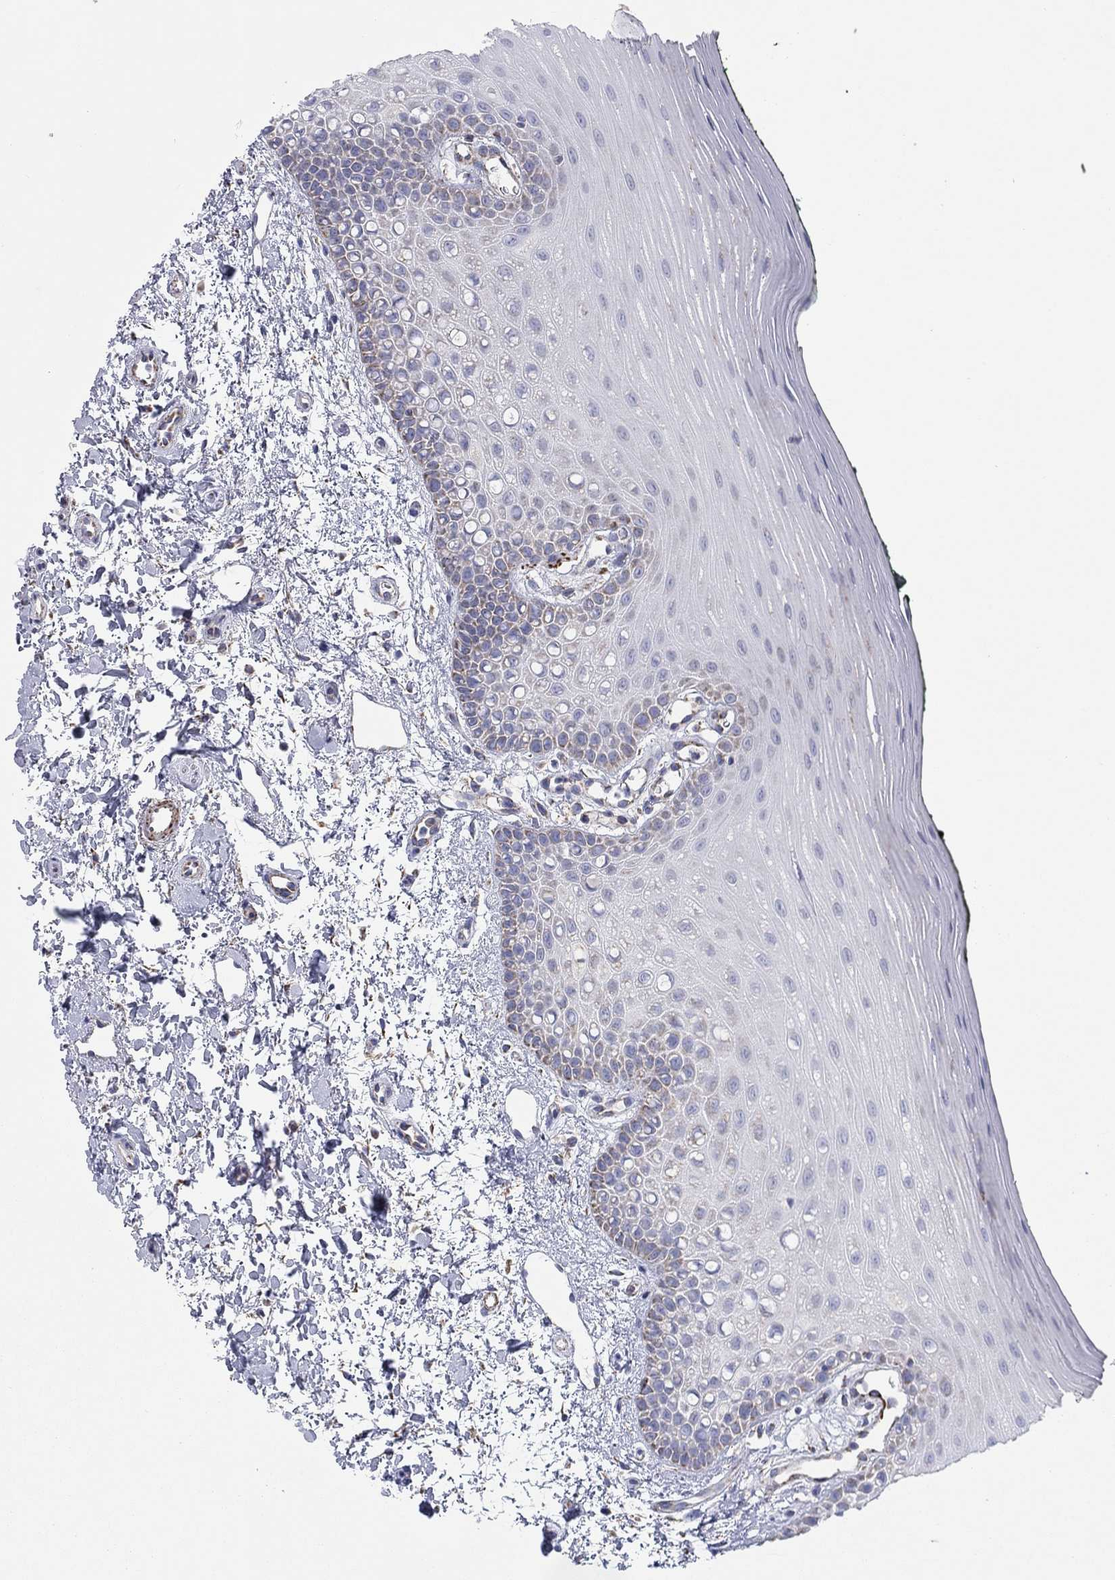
{"staining": {"intensity": "weak", "quantity": "<25%", "location": "cytoplasmic/membranous"}, "tissue": "oral mucosa", "cell_type": "Squamous epithelial cells", "image_type": "normal", "snomed": [{"axis": "morphology", "description": "Normal tissue, NOS"}, {"axis": "topography", "description": "Oral tissue"}], "caption": "DAB immunohistochemical staining of normal human oral mucosa shows no significant expression in squamous epithelial cells.", "gene": "MGST3", "patient": {"sex": "female", "age": 78}}